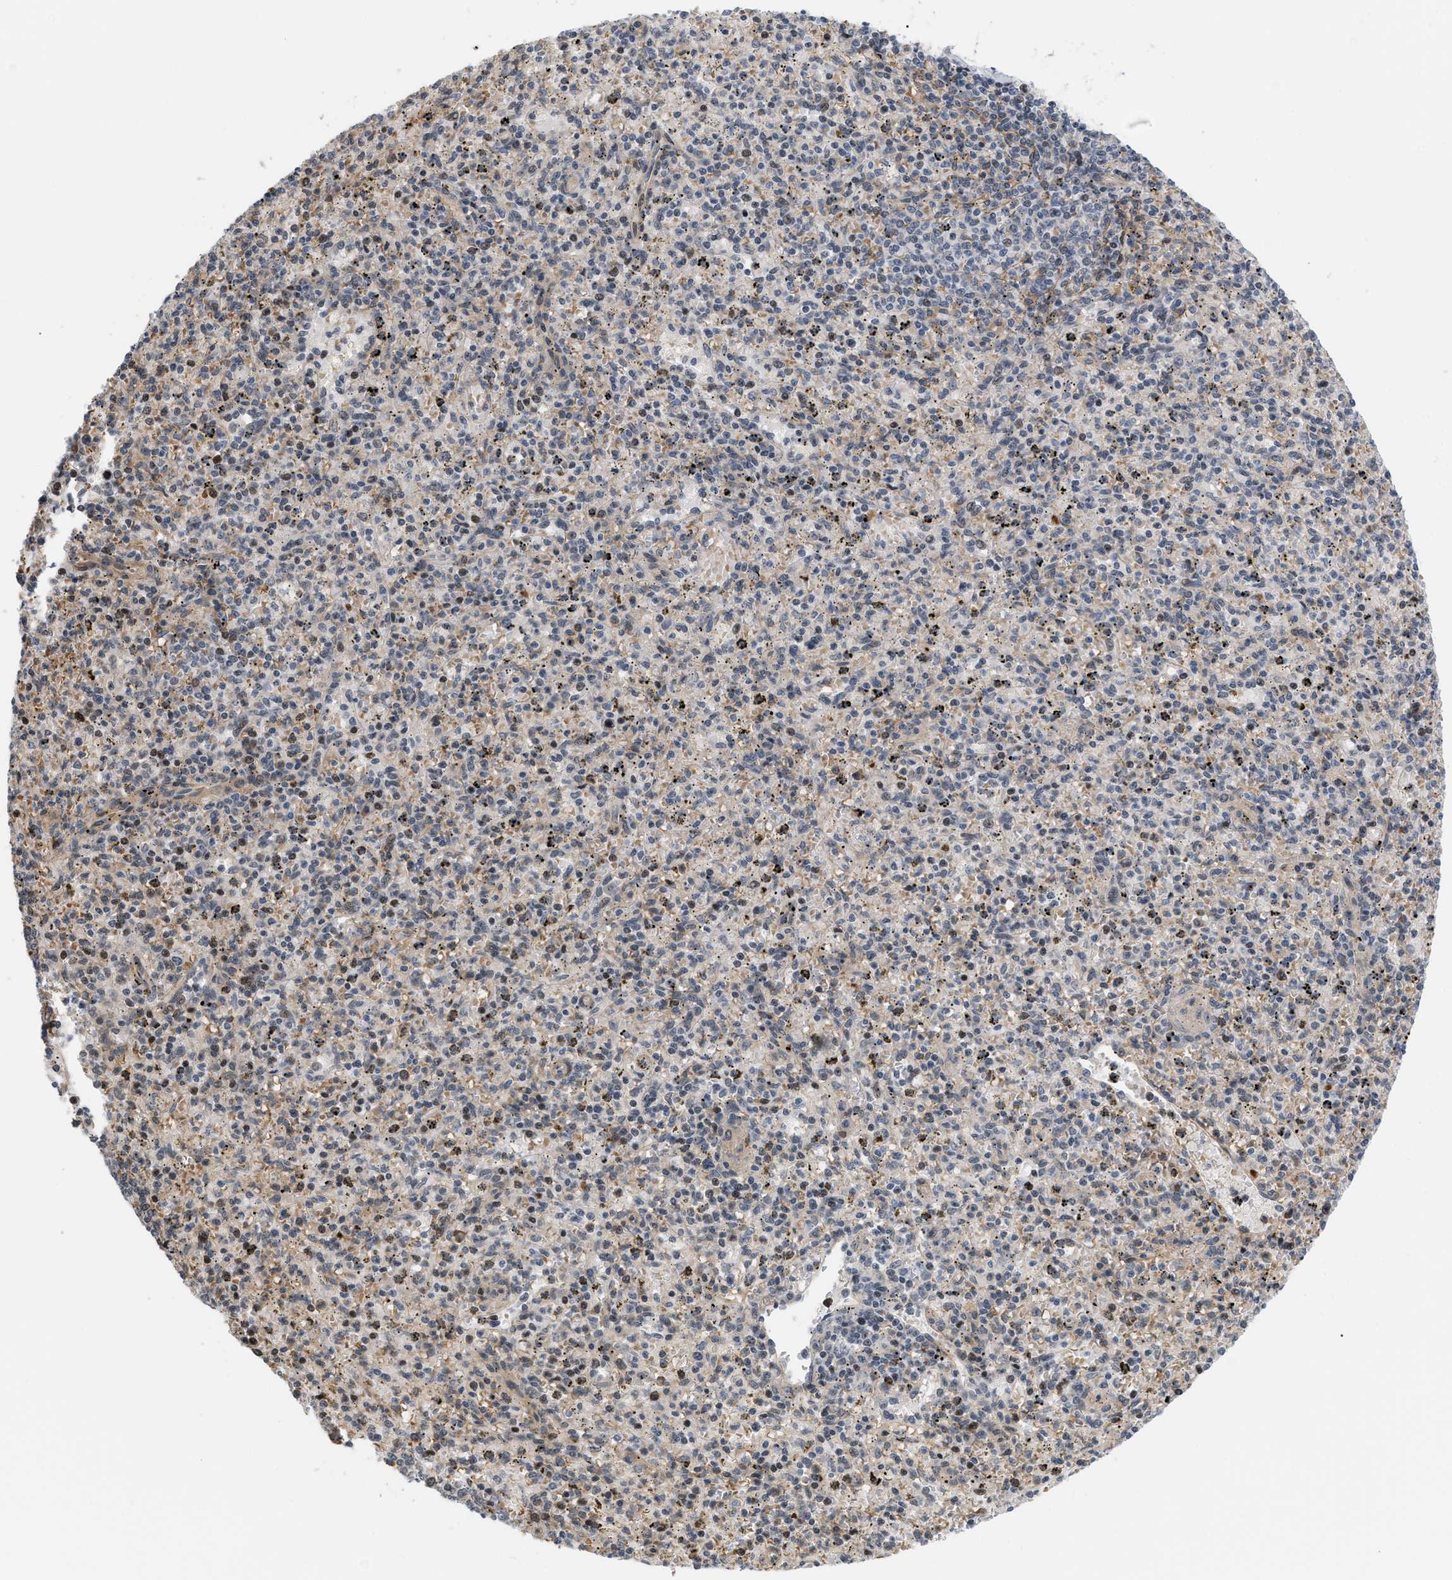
{"staining": {"intensity": "weak", "quantity": "<25%", "location": "cytoplasmic/membranous,nuclear"}, "tissue": "spleen", "cell_type": "Cells in red pulp", "image_type": "normal", "snomed": [{"axis": "morphology", "description": "Normal tissue, NOS"}, {"axis": "topography", "description": "Spleen"}], "caption": "This is an immunohistochemistry (IHC) micrograph of normal human spleen. There is no expression in cells in red pulp.", "gene": "GPRASP2", "patient": {"sex": "male", "age": 72}}